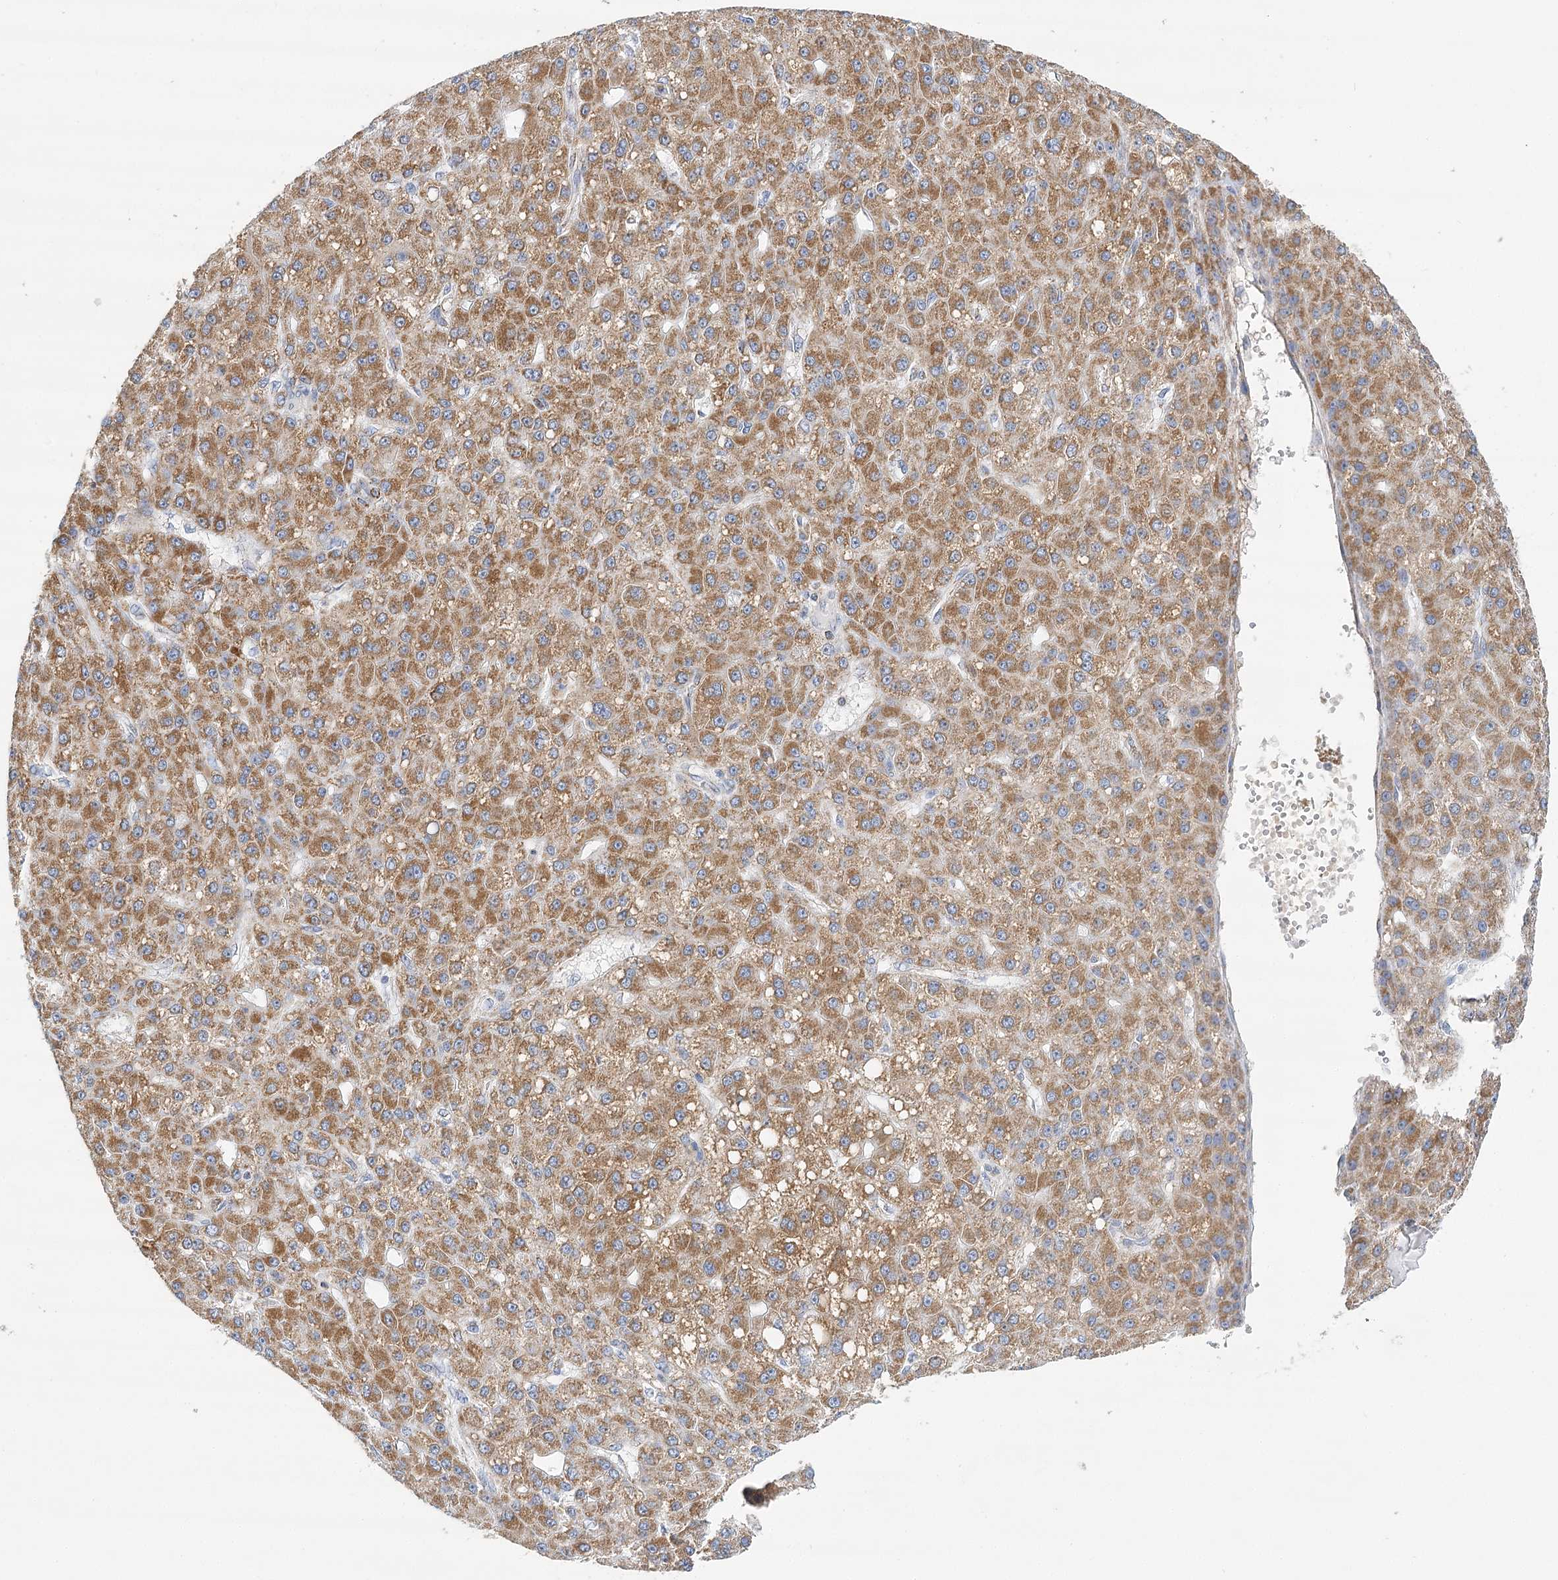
{"staining": {"intensity": "moderate", "quantity": ">75%", "location": "cytoplasmic/membranous"}, "tissue": "liver cancer", "cell_type": "Tumor cells", "image_type": "cancer", "snomed": [{"axis": "morphology", "description": "Carcinoma, Hepatocellular, NOS"}, {"axis": "topography", "description": "Liver"}], "caption": "Moderate cytoplasmic/membranous staining for a protein is seen in about >75% of tumor cells of liver cancer (hepatocellular carcinoma) using immunohistochemistry (IHC).", "gene": "LSS", "patient": {"sex": "male", "age": 67}}